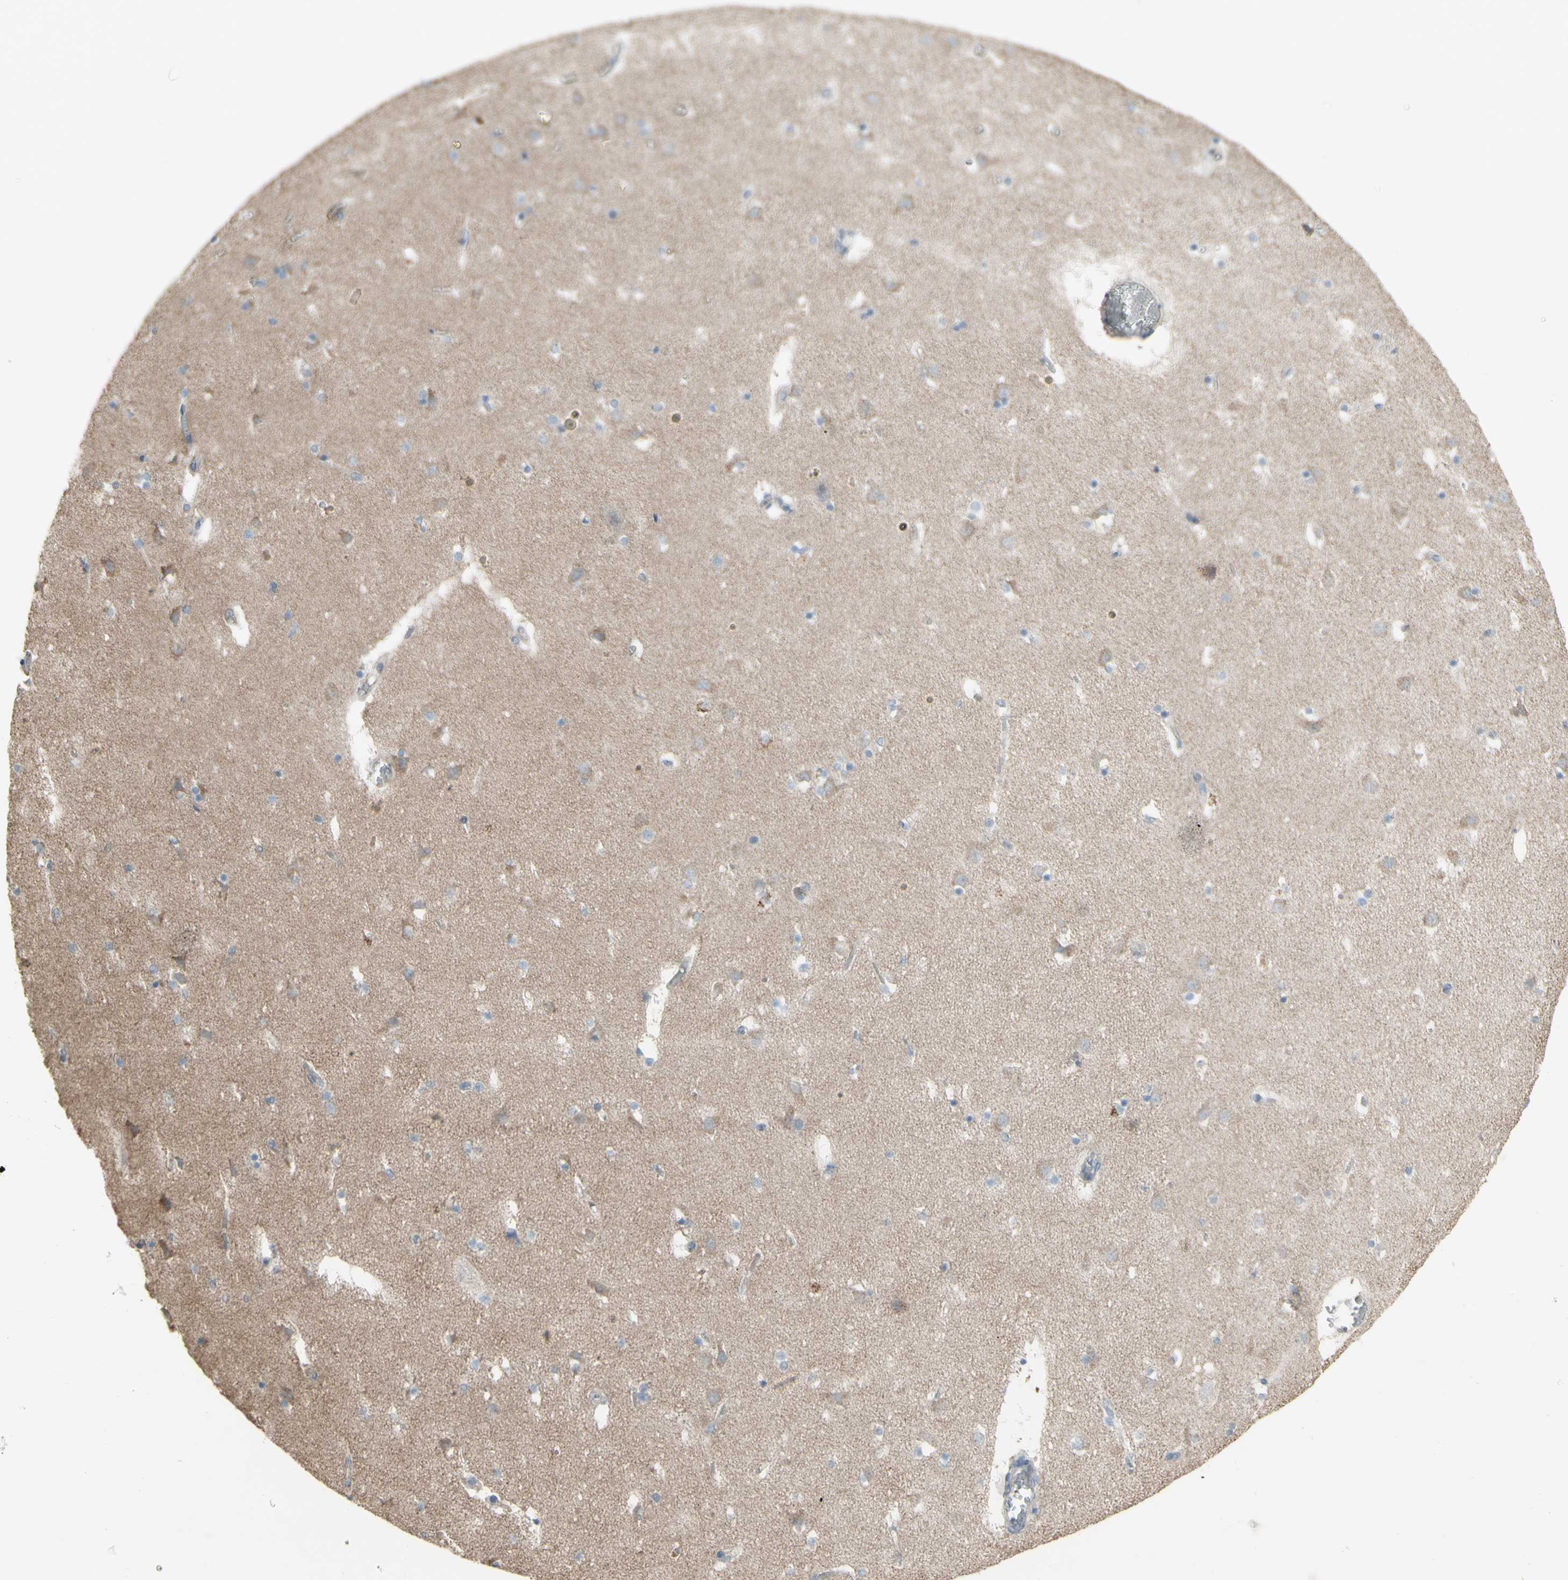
{"staining": {"intensity": "negative", "quantity": "none", "location": "none"}, "tissue": "caudate", "cell_type": "Glial cells", "image_type": "normal", "snomed": [{"axis": "morphology", "description": "Normal tissue, NOS"}, {"axis": "topography", "description": "Lateral ventricle wall"}], "caption": "Immunohistochemistry of benign caudate exhibits no staining in glial cells.", "gene": "ENSG00000285526", "patient": {"sex": "male", "age": 45}}